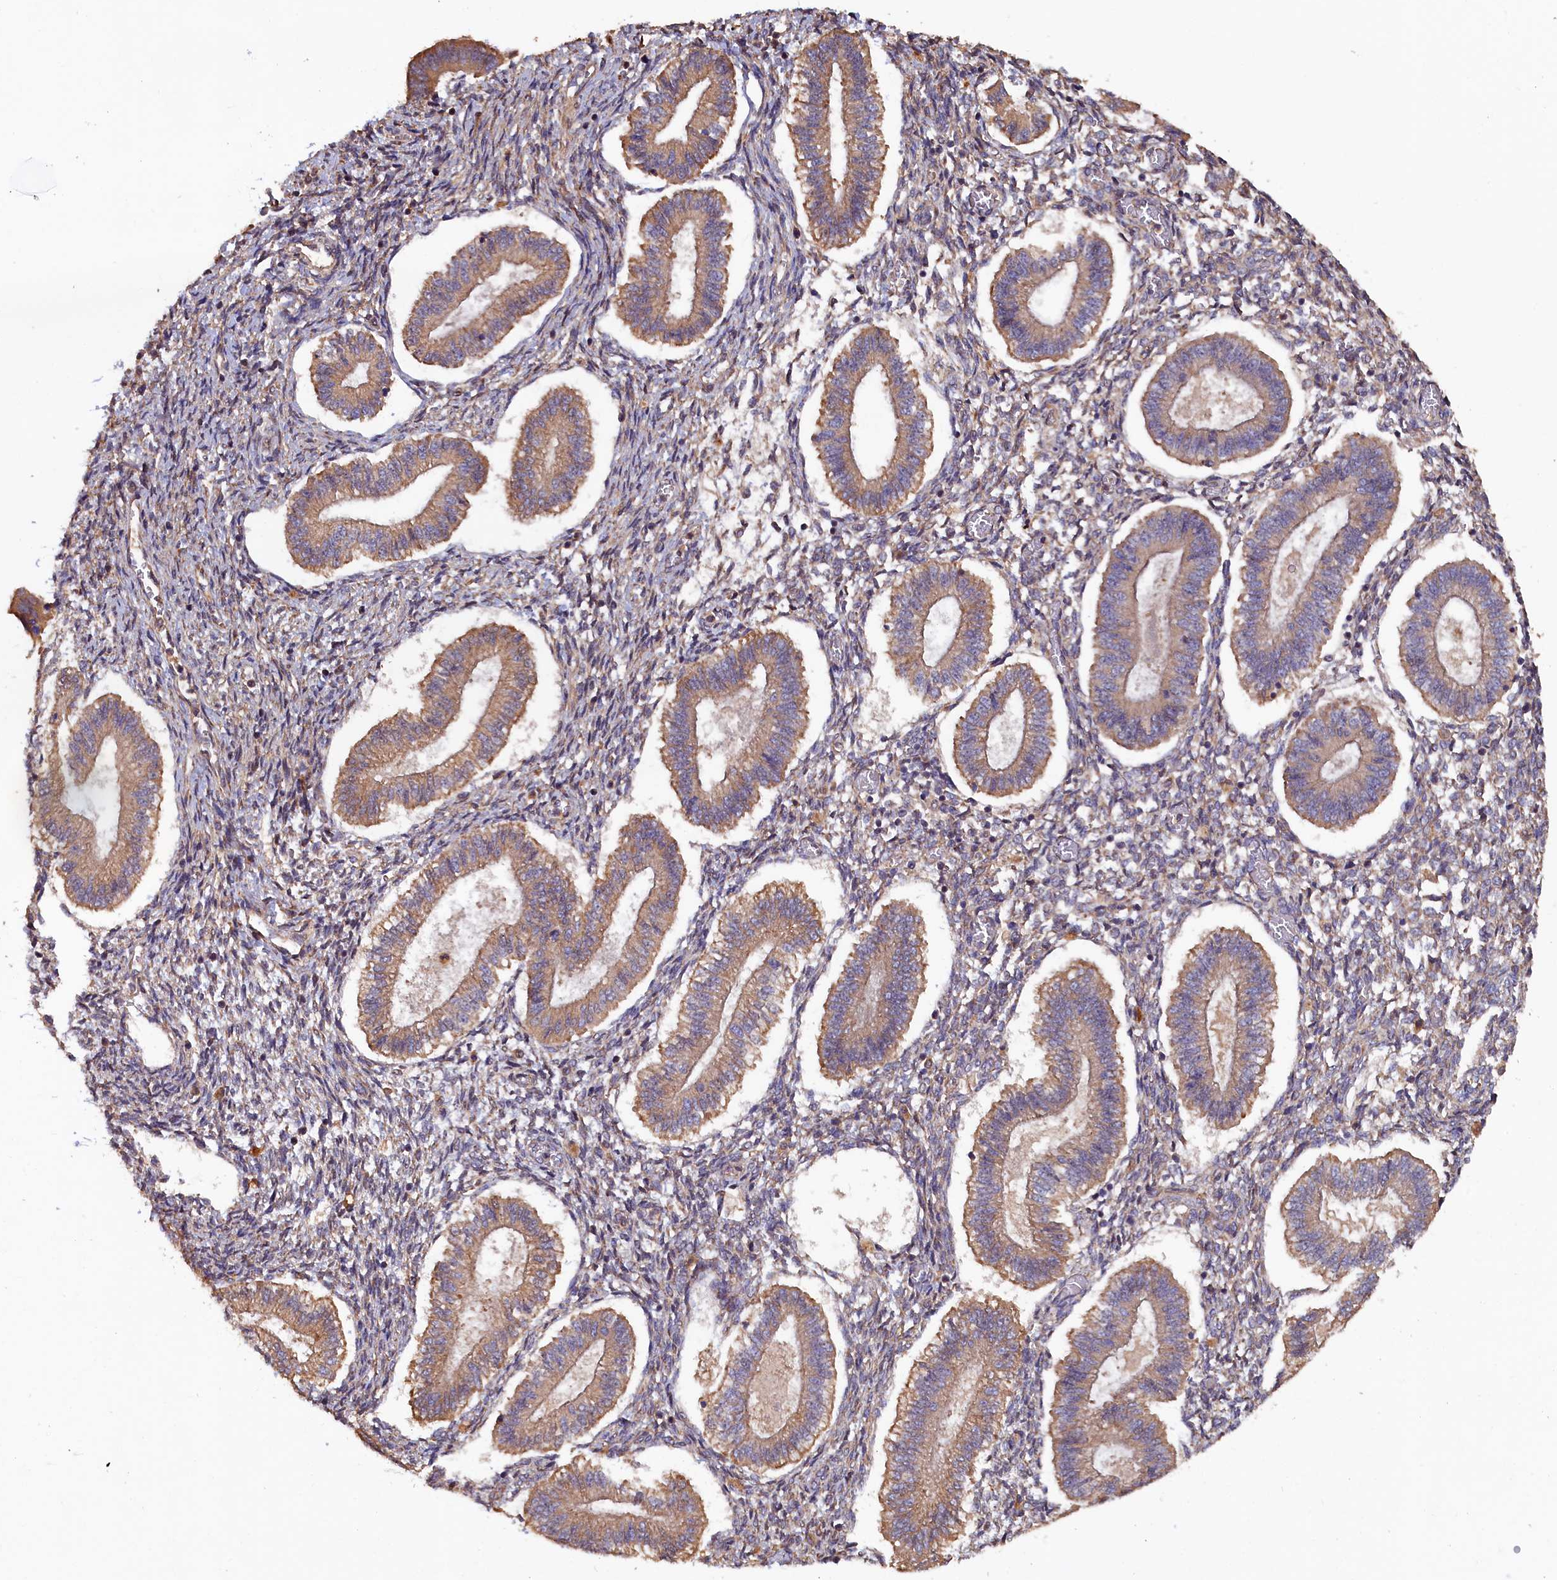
{"staining": {"intensity": "weak", "quantity": "25%-75%", "location": "cytoplasmic/membranous"}, "tissue": "endometrium", "cell_type": "Cells in endometrial stroma", "image_type": "normal", "snomed": [{"axis": "morphology", "description": "Normal tissue, NOS"}, {"axis": "topography", "description": "Endometrium"}], "caption": "DAB immunohistochemical staining of normal human endometrium displays weak cytoplasmic/membranous protein positivity in approximately 25%-75% of cells in endometrial stroma. (Stains: DAB (3,3'-diaminobenzidine) in brown, nuclei in blue, Microscopy: brightfield microscopy at high magnification).", "gene": "GREB1L", "patient": {"sex": "female", "age": 25}}